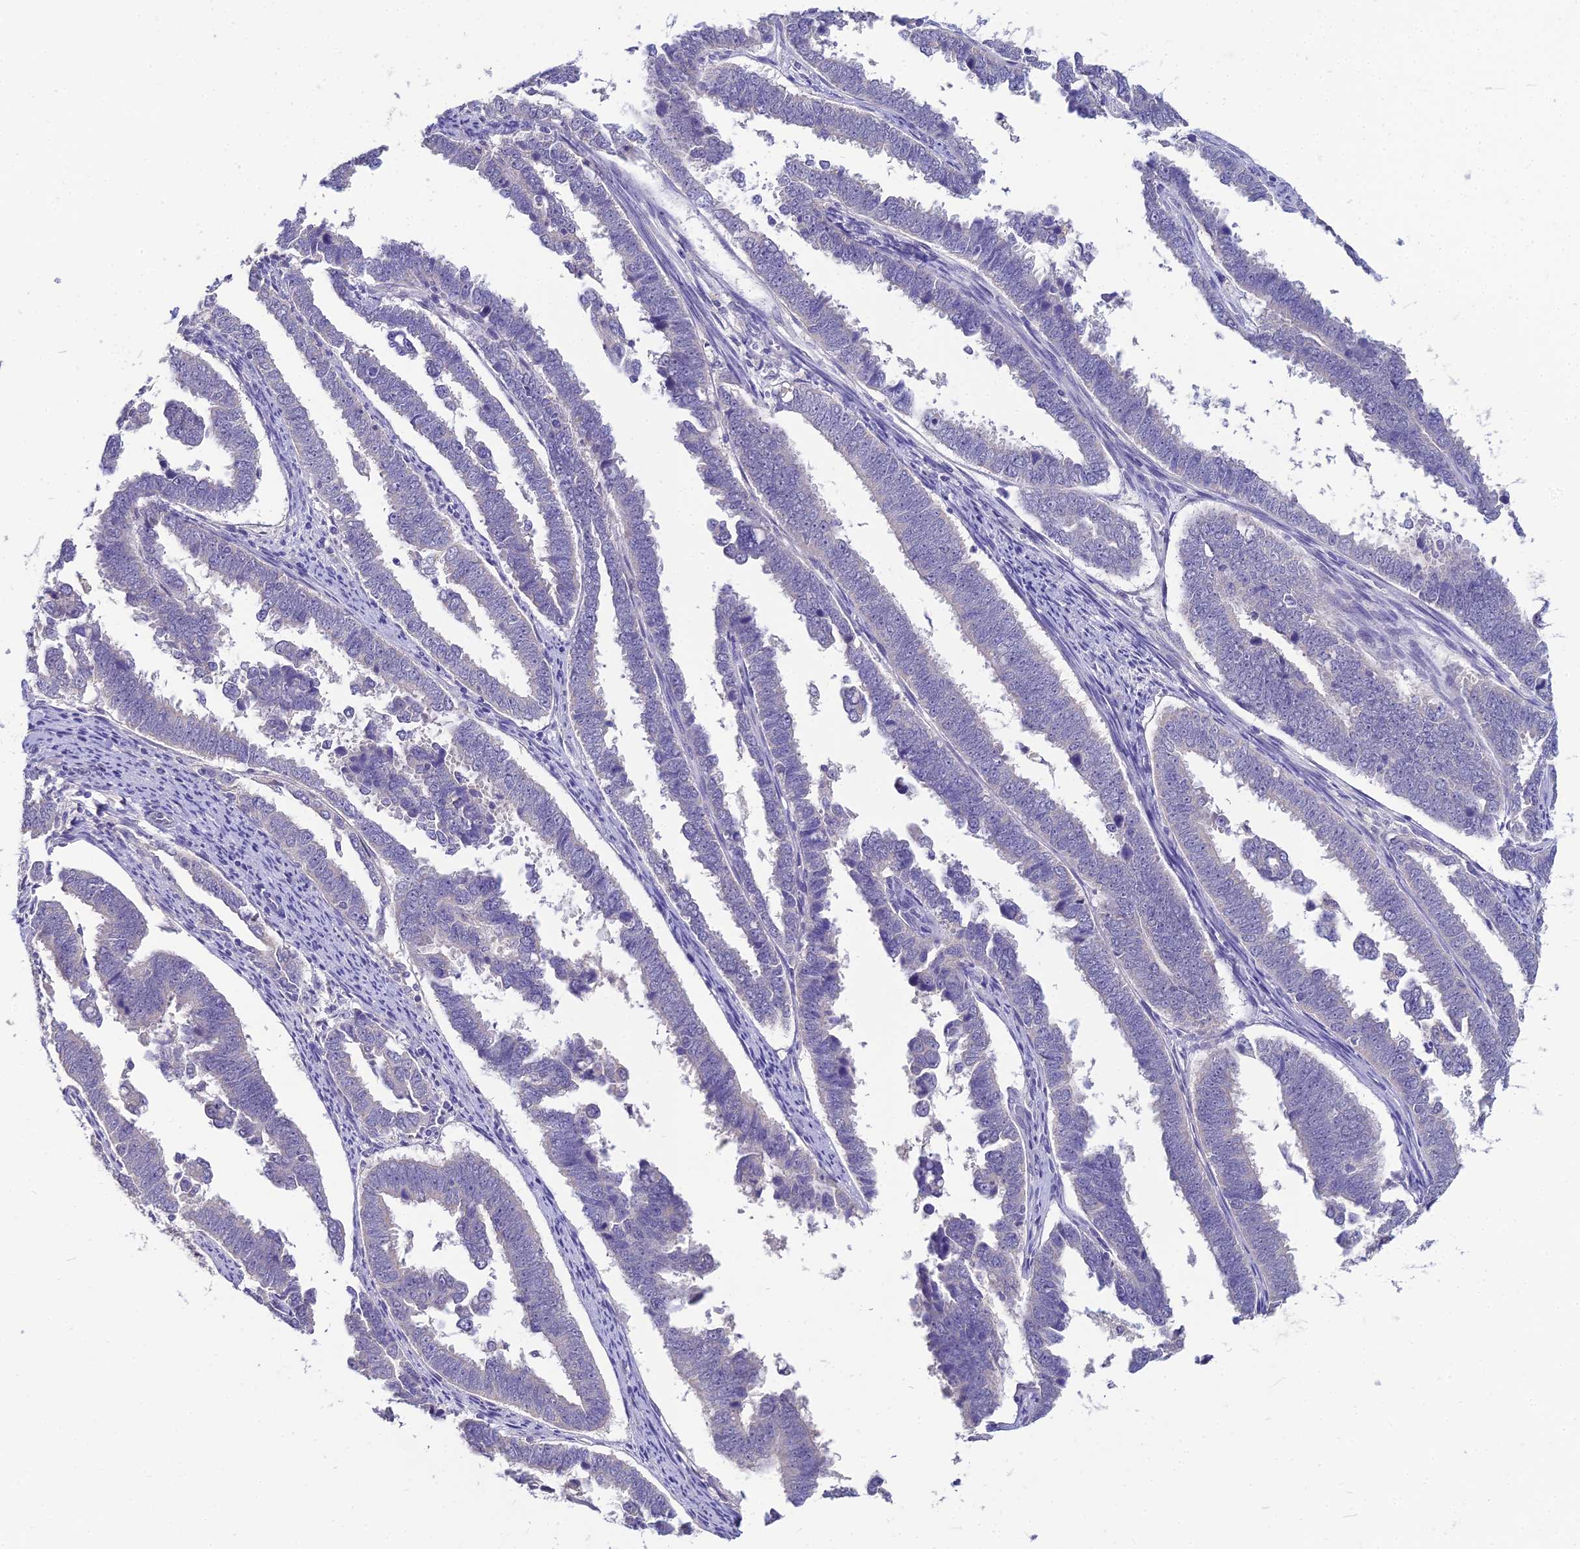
{"staining": {"intensity": "negative", "quantity": "none", "location": "none"}, "tissue": "endometrial cancer", "cell_type": "Tumor cells", "image_type": "cancer", "snomed": [{"axis": "morphology", "description": "Adenocarcinoma, NOS"}, {"axis": "topography", "description": "Endometrium"}], "caption": "Endometrial cancer (adenocarcinoma) was stained to show a protein in brown. There is no significant expression in tumor cells. (Immunohistochemistry, brightfield microscopy, high magnification).", "gene": "NPY", "patient": {"sex": "female", "age": 75}}